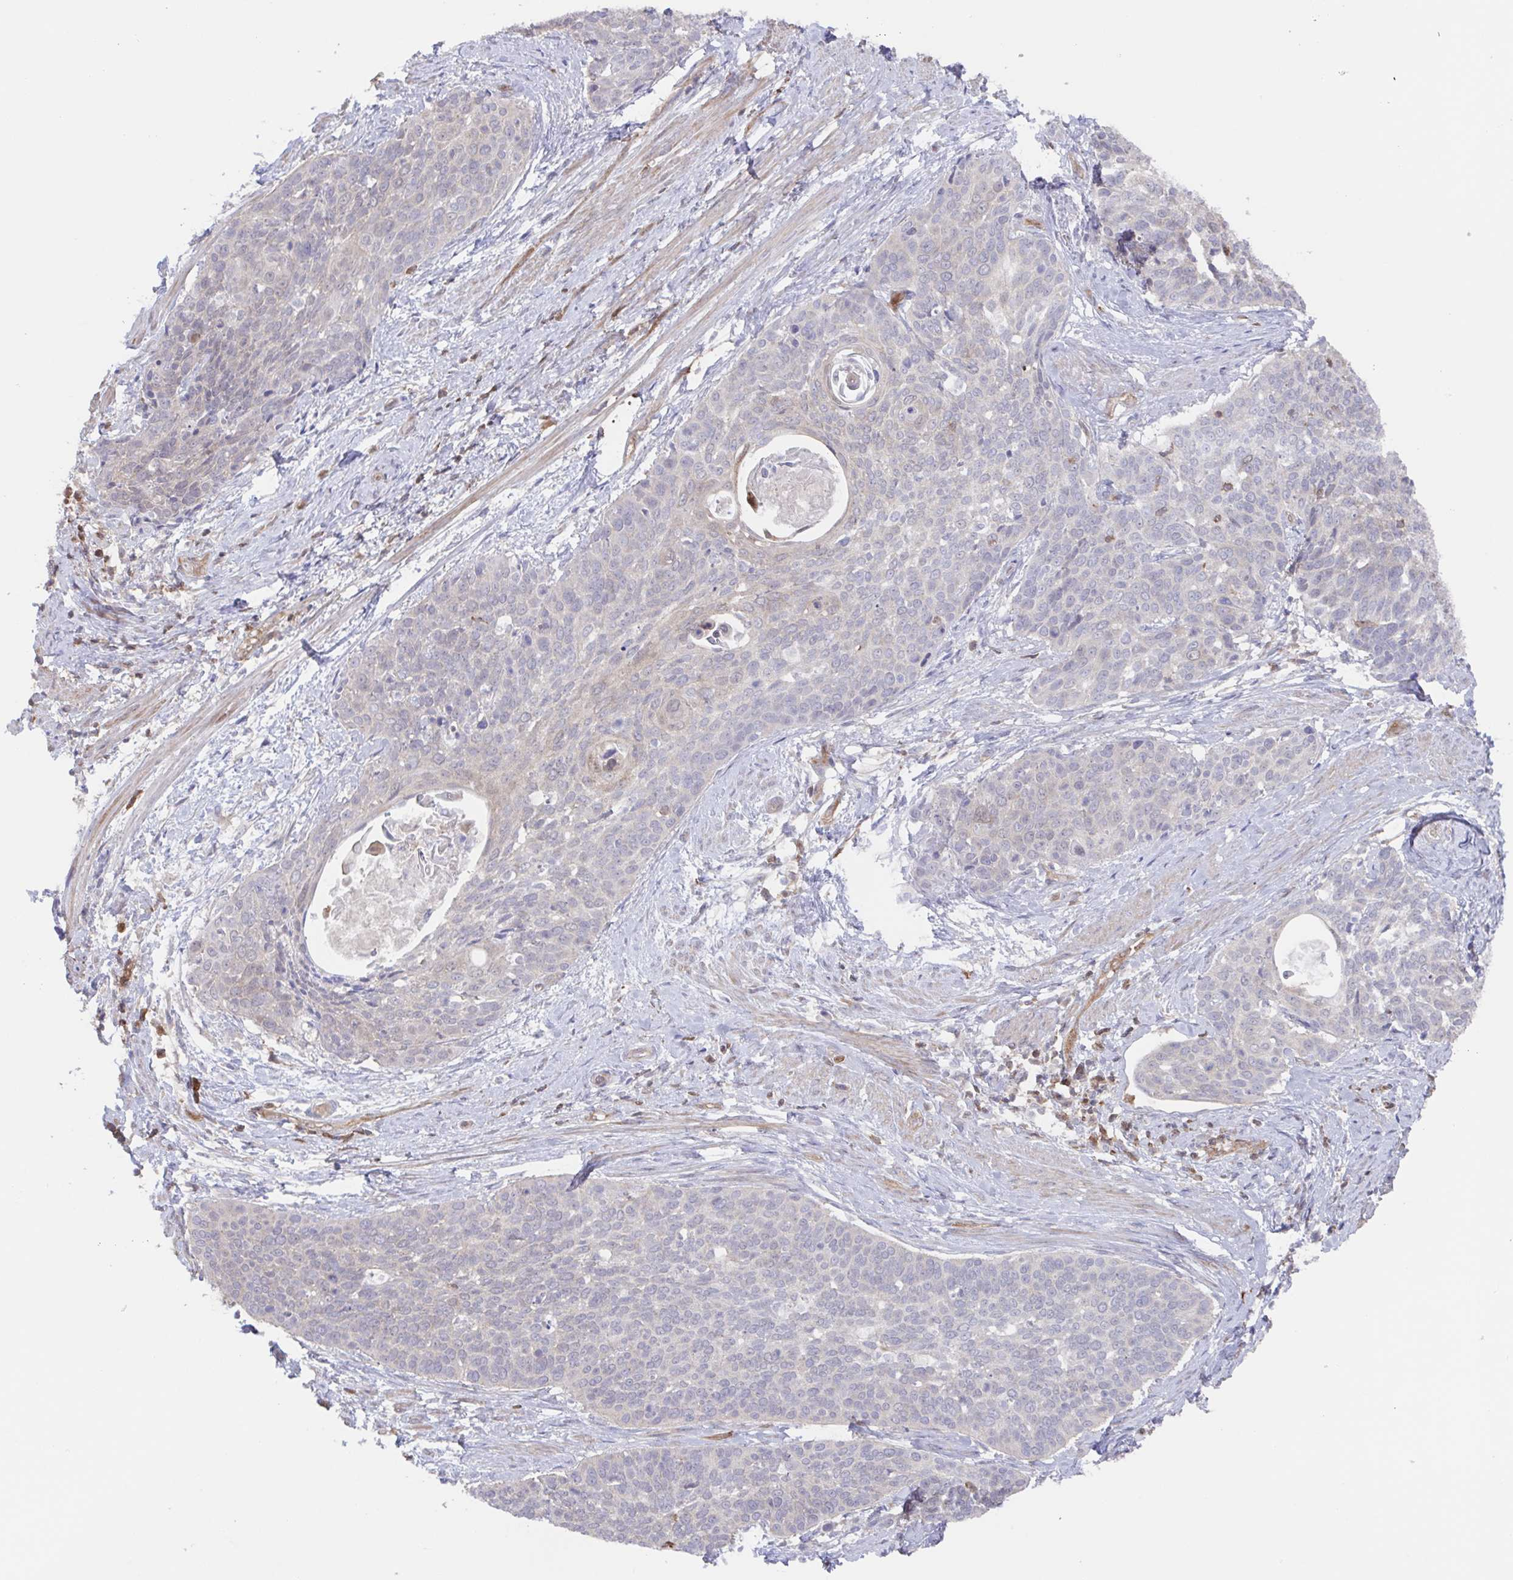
{"staining": {"intensity": "negative", "quantity": "none", "location": "none"}, "tissue": "cervical cancer", "cell_type": "Tumor cells", "image_type": "cancer", "snomed": [{"axis": "morphology", "description": "Squamous cell carcinoma, NOS"}, {"axis": "topography", "description": "Cervix"}], "caption": "Immunohistochemistry (IHC) of squamous cell carcinoma (cervical) exhibits no staining in tumor cells.", "gene": "AGFG2", "patient": {"sex": "female", "age": 69}}